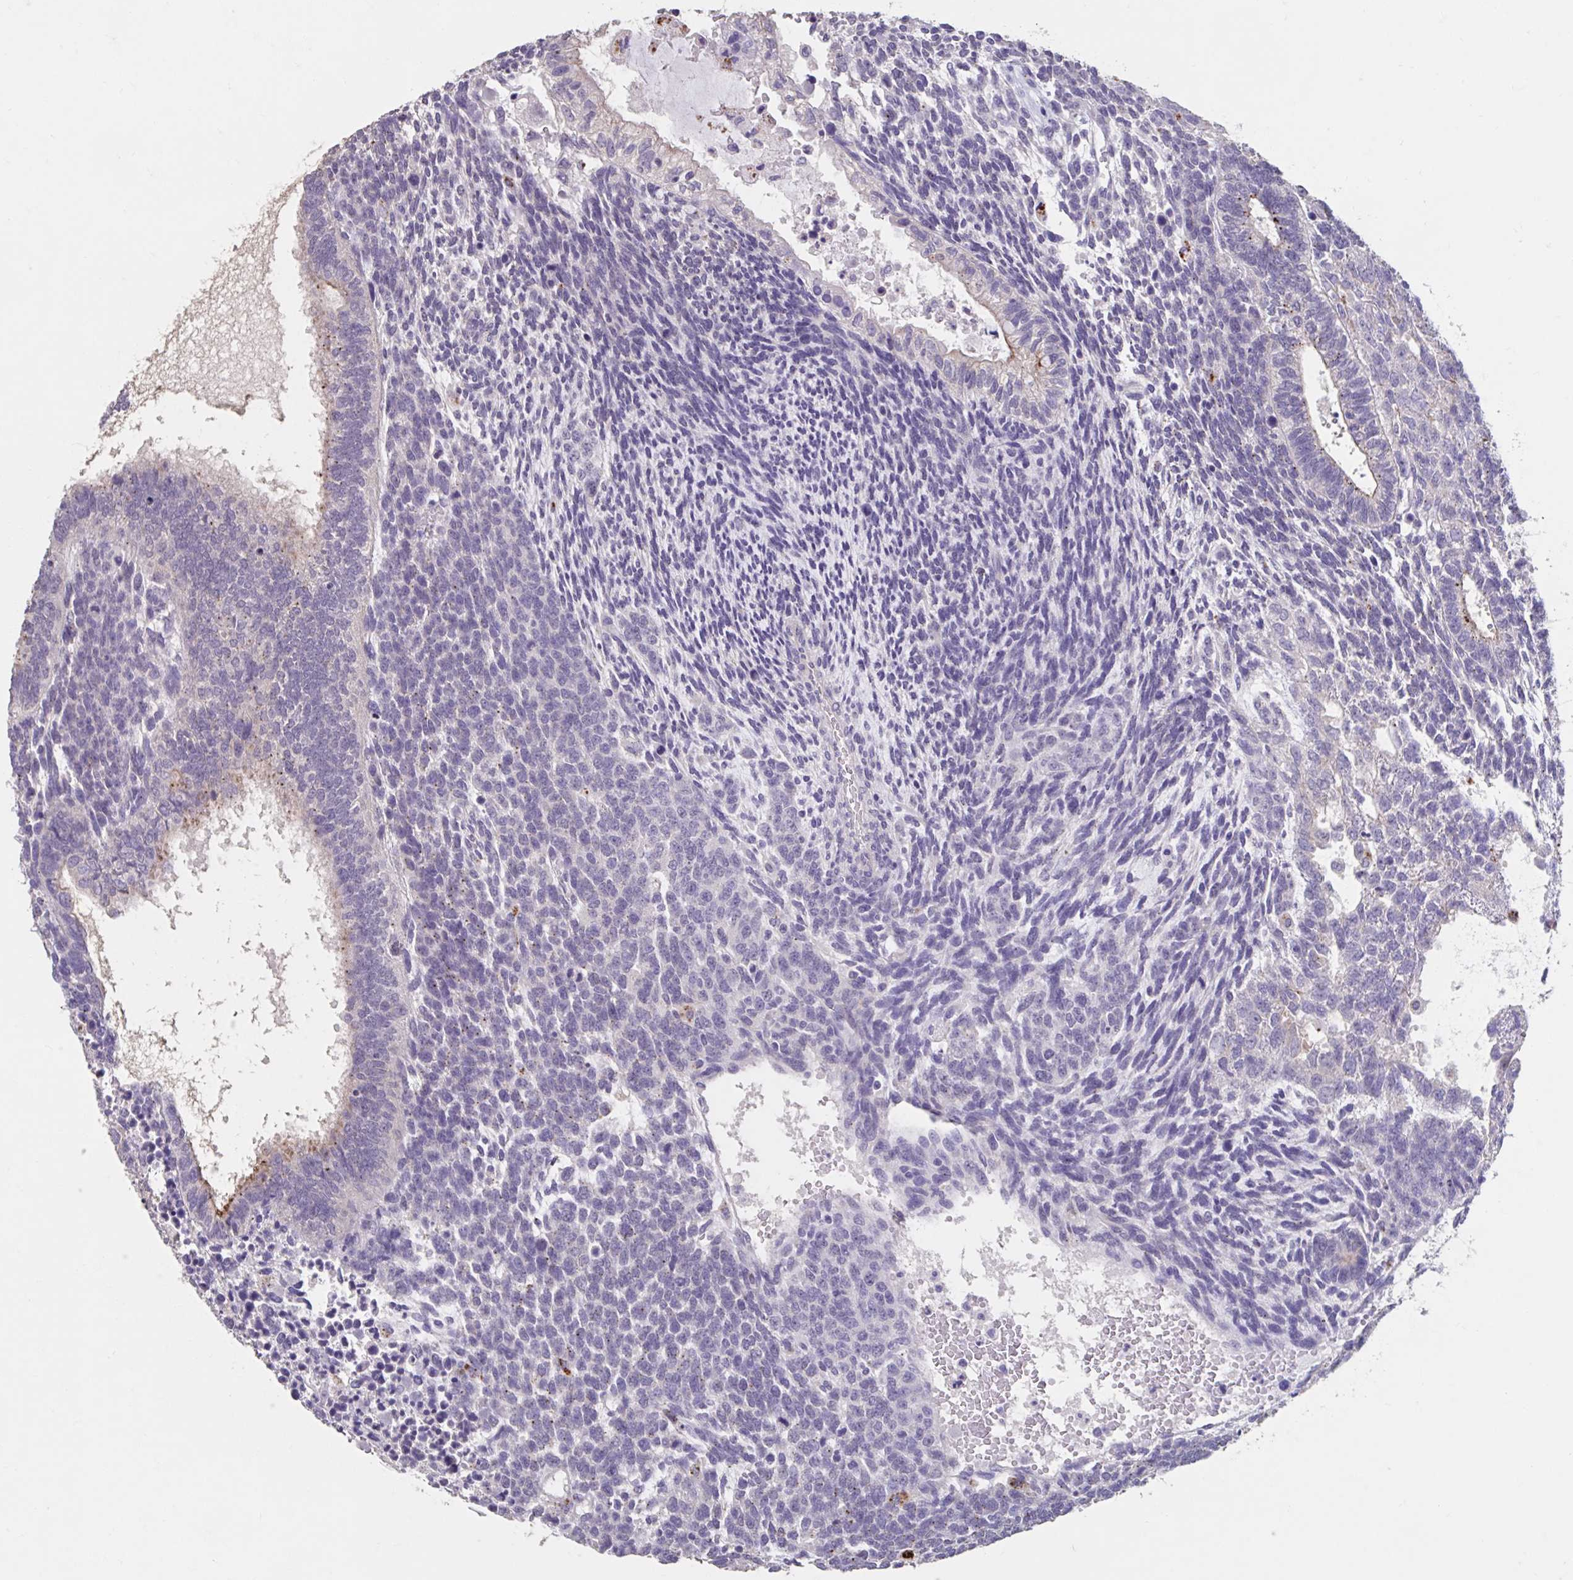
{"staining": {"intensity": "negative", "quantity": "none", "location": "none"}, "tissue": "testis cancer", "cell_type": "Tumor cells", "image_type": "cancer", "snomed": [{"axis": "morphology", "description": "Carcinoma, Embryonal, NOS"}, {"axis": "topography", "description": "Testis"}], "caption": "Immunohistochemistry (IHC) of human embryonal carcinoma (testis) exhibits no positivity in tumor cells.", "gene": "GPR162", "patient": {"sex": "male", "age": 23}}